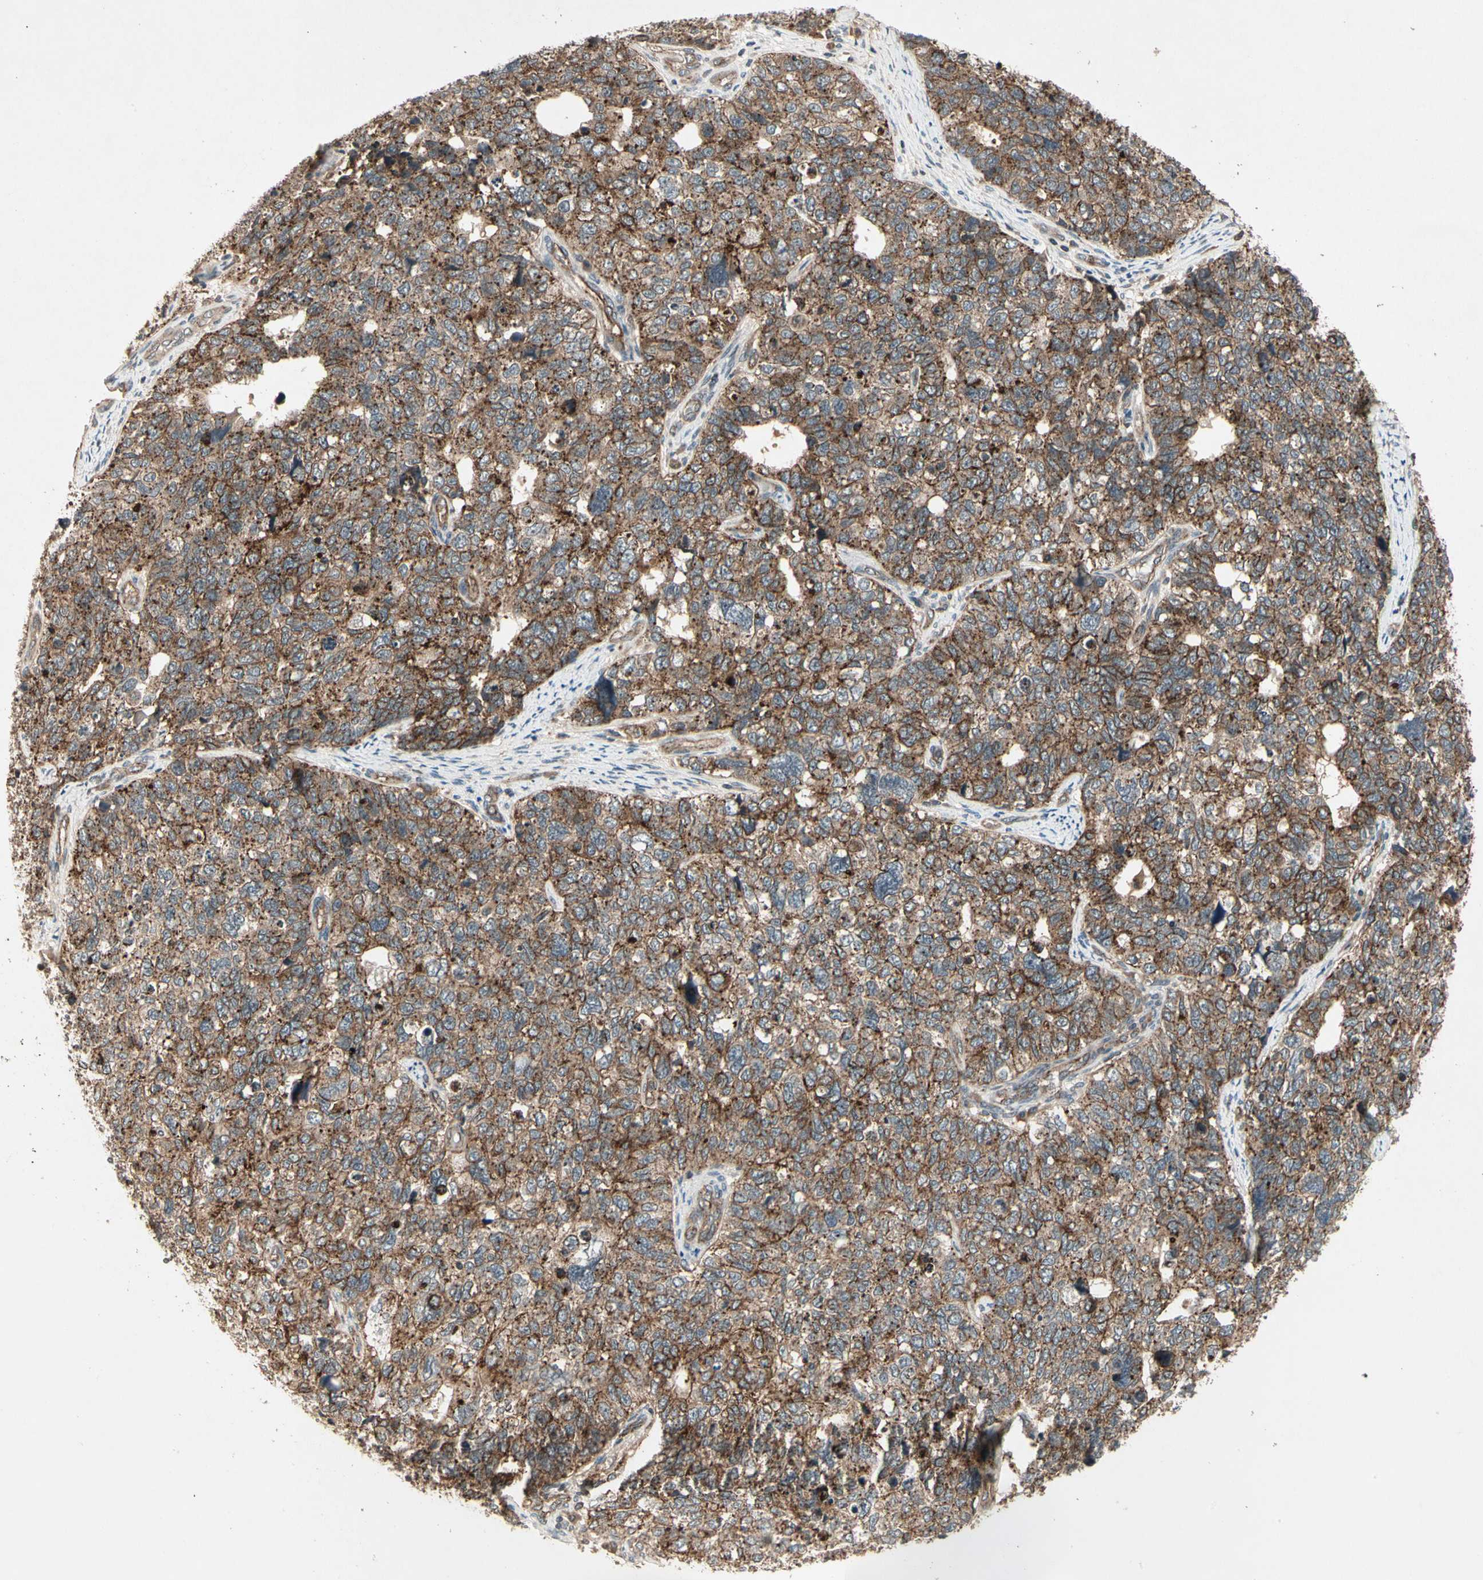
{"staining": {"intensity": "moderate", "quantity": ">75%", "location": "cytoplasmic/membranous"}, "tissue": "cervical cancer", "cell_type": "Tumor cells", "image_type": "cancer", "snomed": [{"axis": "morphology", "description": "Squamous cell carcinoma, NOS"}, {"axis": "topography", "description": "Cervix"}], "caption": "IHC photomicrograph of human cervical squamous cell carcinoma stained for a protein (brown), which displays medium levels of moderate cytoplasmic/membranous staining in about >75% of tumor cells.", "gene": "FLOT1", "patient": {"sex": "female", "age": 63}}